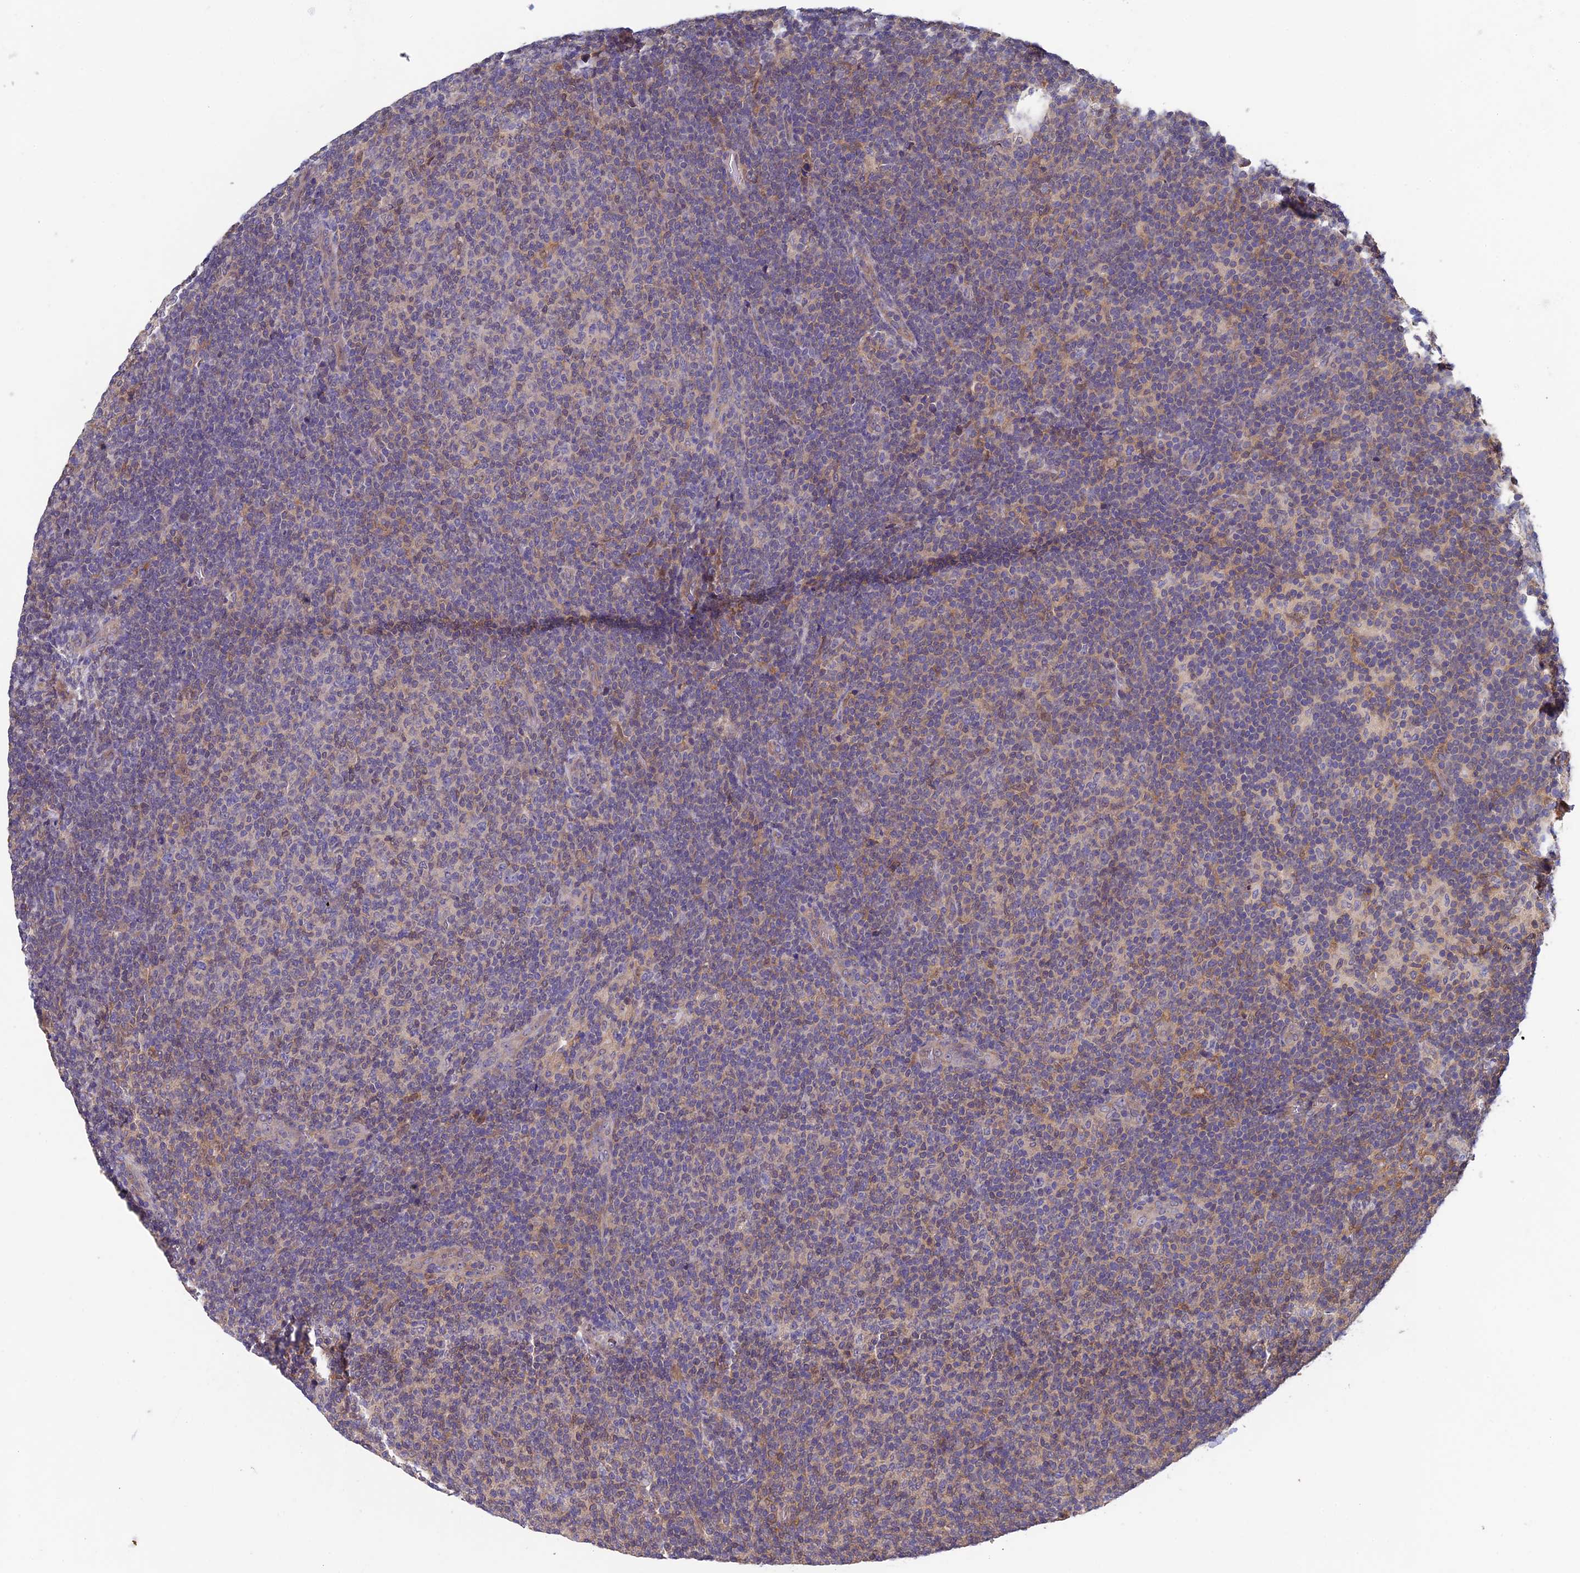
{"staining": {"intensity": "negative", "quantity": "none", "location": "none"}, "tissue": "lymphoma", "cell_type": "Tumor cells", "image_type": "cancer", "snomed": [{"axis": "morphology", "description": "Malignant lymphoma, non-Hodgkin's type, Low grade"}, {"axis": "topography", "description": "Lymph node"}], "caption": "Malignant lymphoma, non-Hodgkin's type (low-grade) was stained to show a protein in brown. There is no significant positivity in tumor cells.", "gene": "LCMT1", "patient": {"sex": "male", "age": 66}}